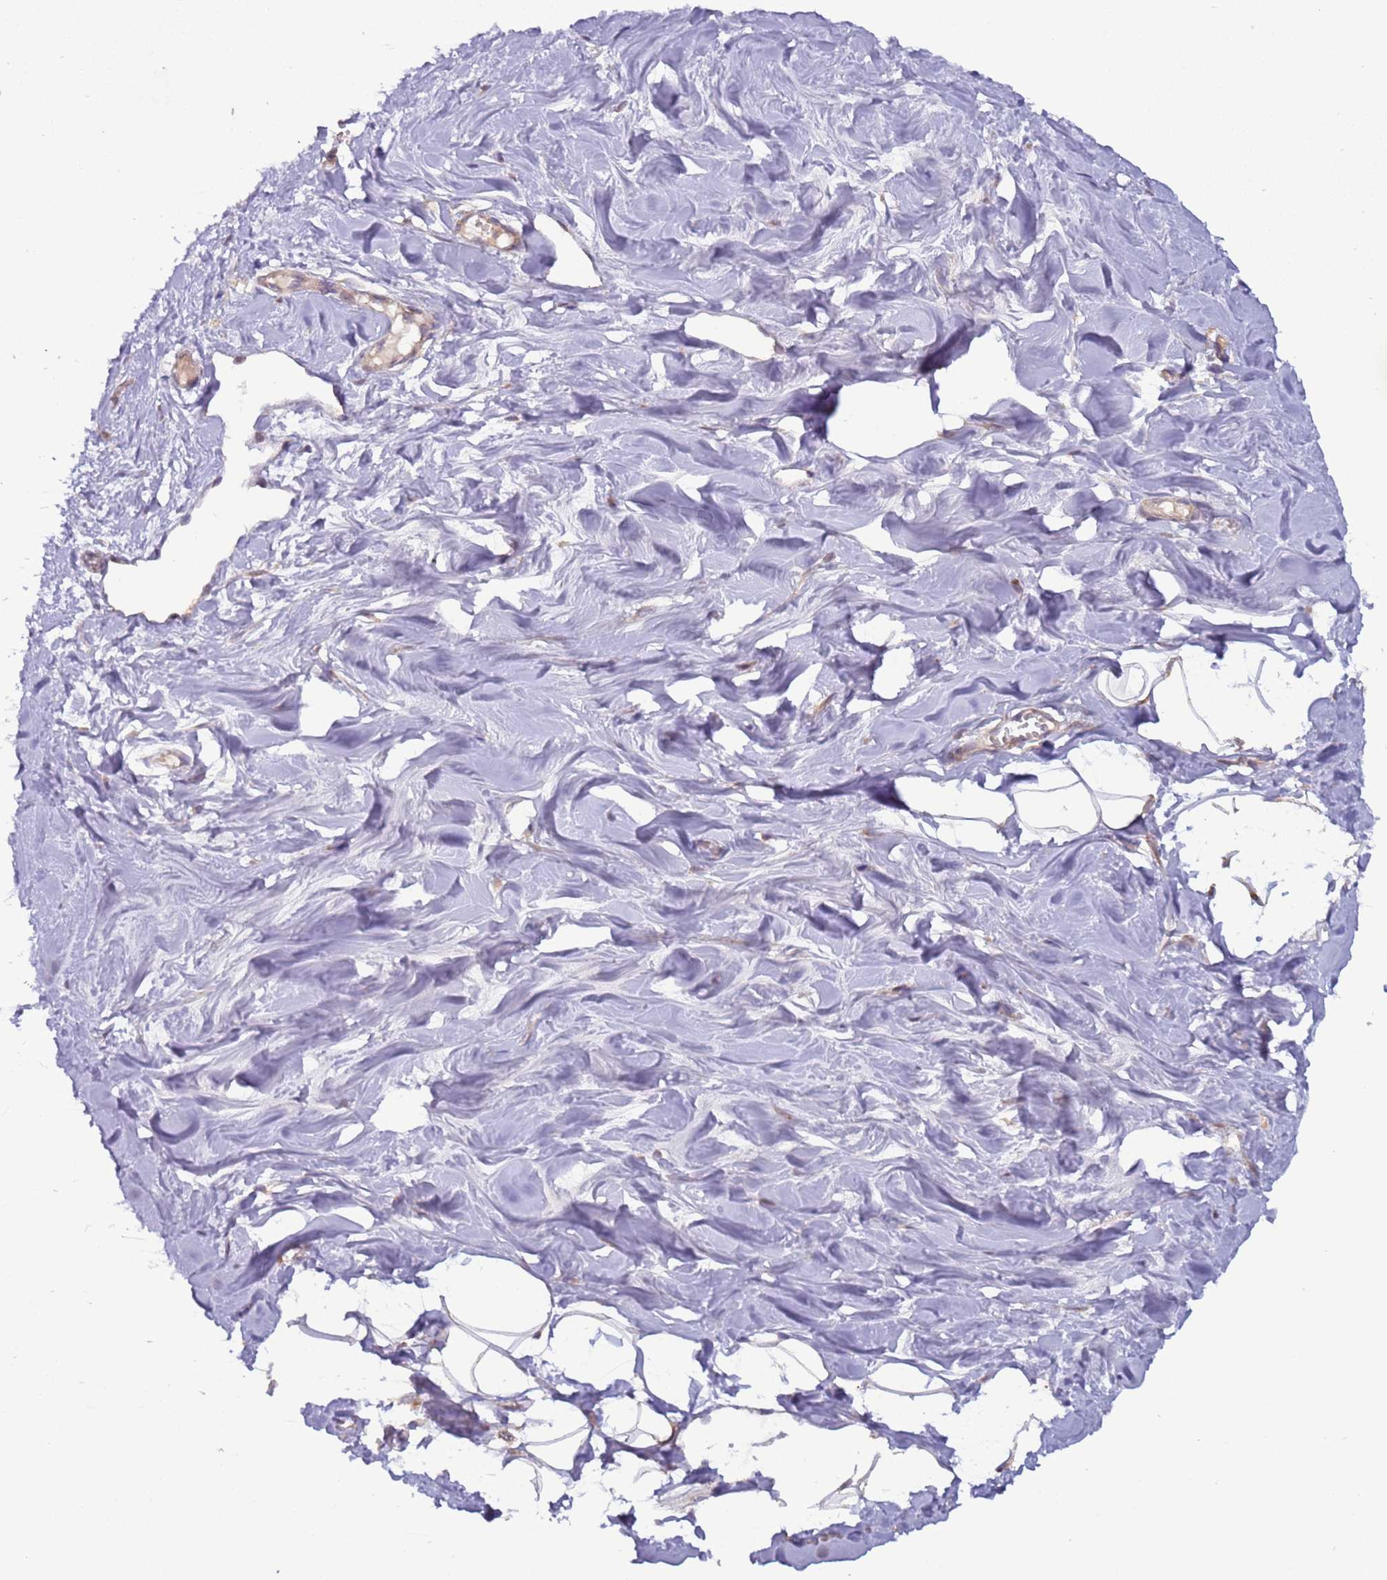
{"staining": {"intensity": "negative", "quantity": "none", "location": "none"}, "tissue": "breast", "cell_type": "Adipocytes", "image_type": "normal", "snomed": [{"axis": "morphology", "description": "Normal tissue, NOS"}, {"axis": "topography", "description": "Breast"}], "caption": "This is an IHC photomicrograph of unremarkable human breast. There is no positivity in adipocytes.", "gene": "UQCRQ", "patient": {"sex": "female", "age": 27}}